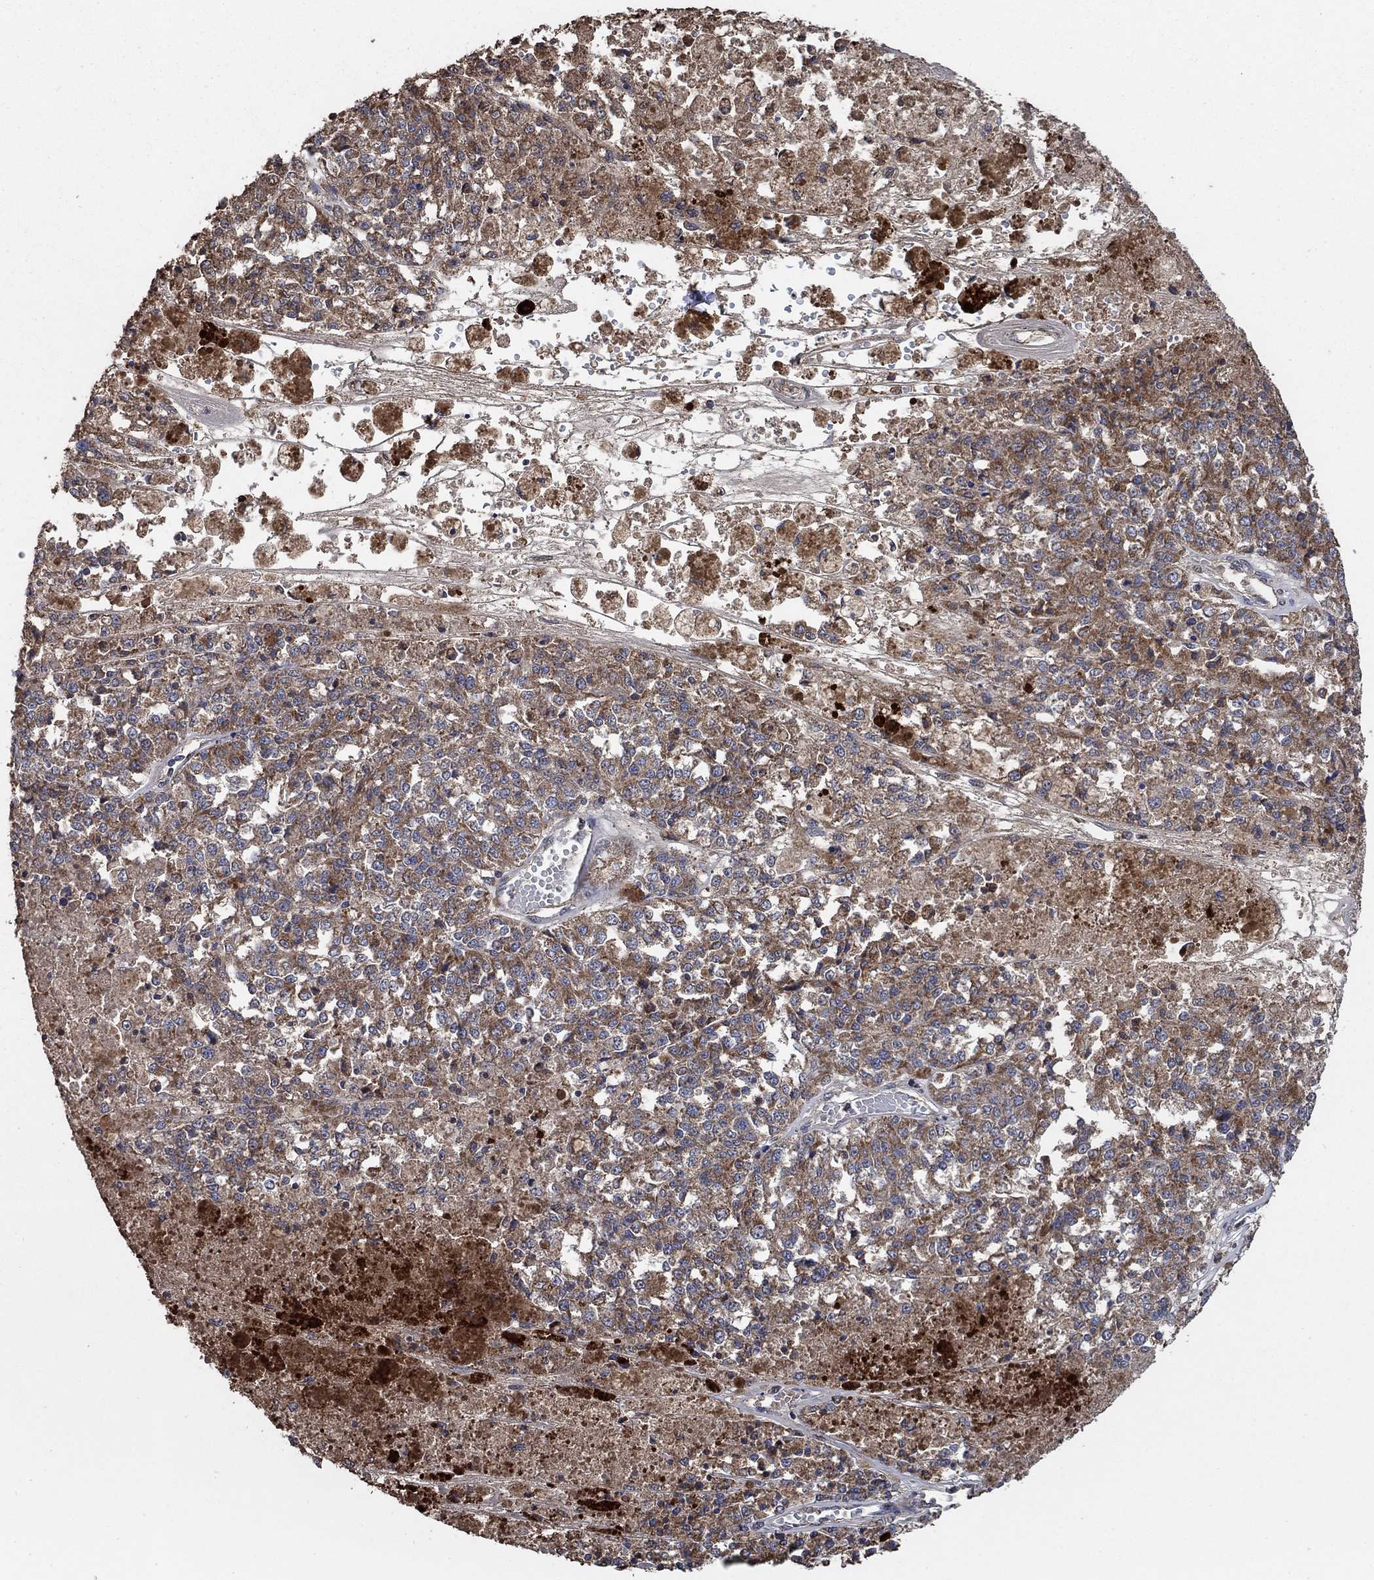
{"staining": {"intensity": "moderate", "quantity": ">75%", "location": "cytoplasmic/membranous"}, "tissue": "melanoma", "cell_type": "Tumor cells", "image_type": "cancer", "snomed": [{"axis": "morphology", "description": "Malignant melanoma, Metastatic site"}, {"axis": "topography", "description": "Lymph node"}], "caption": "Immunohistochemical staining of malignant melanoma (metastatic site) exhibits medium levels of moderate cytoplasmic/membranous protein expression in about >75% of tumor cells.", "gene": "MRPS24", "patient": {"sex": "female", "age": 64}}